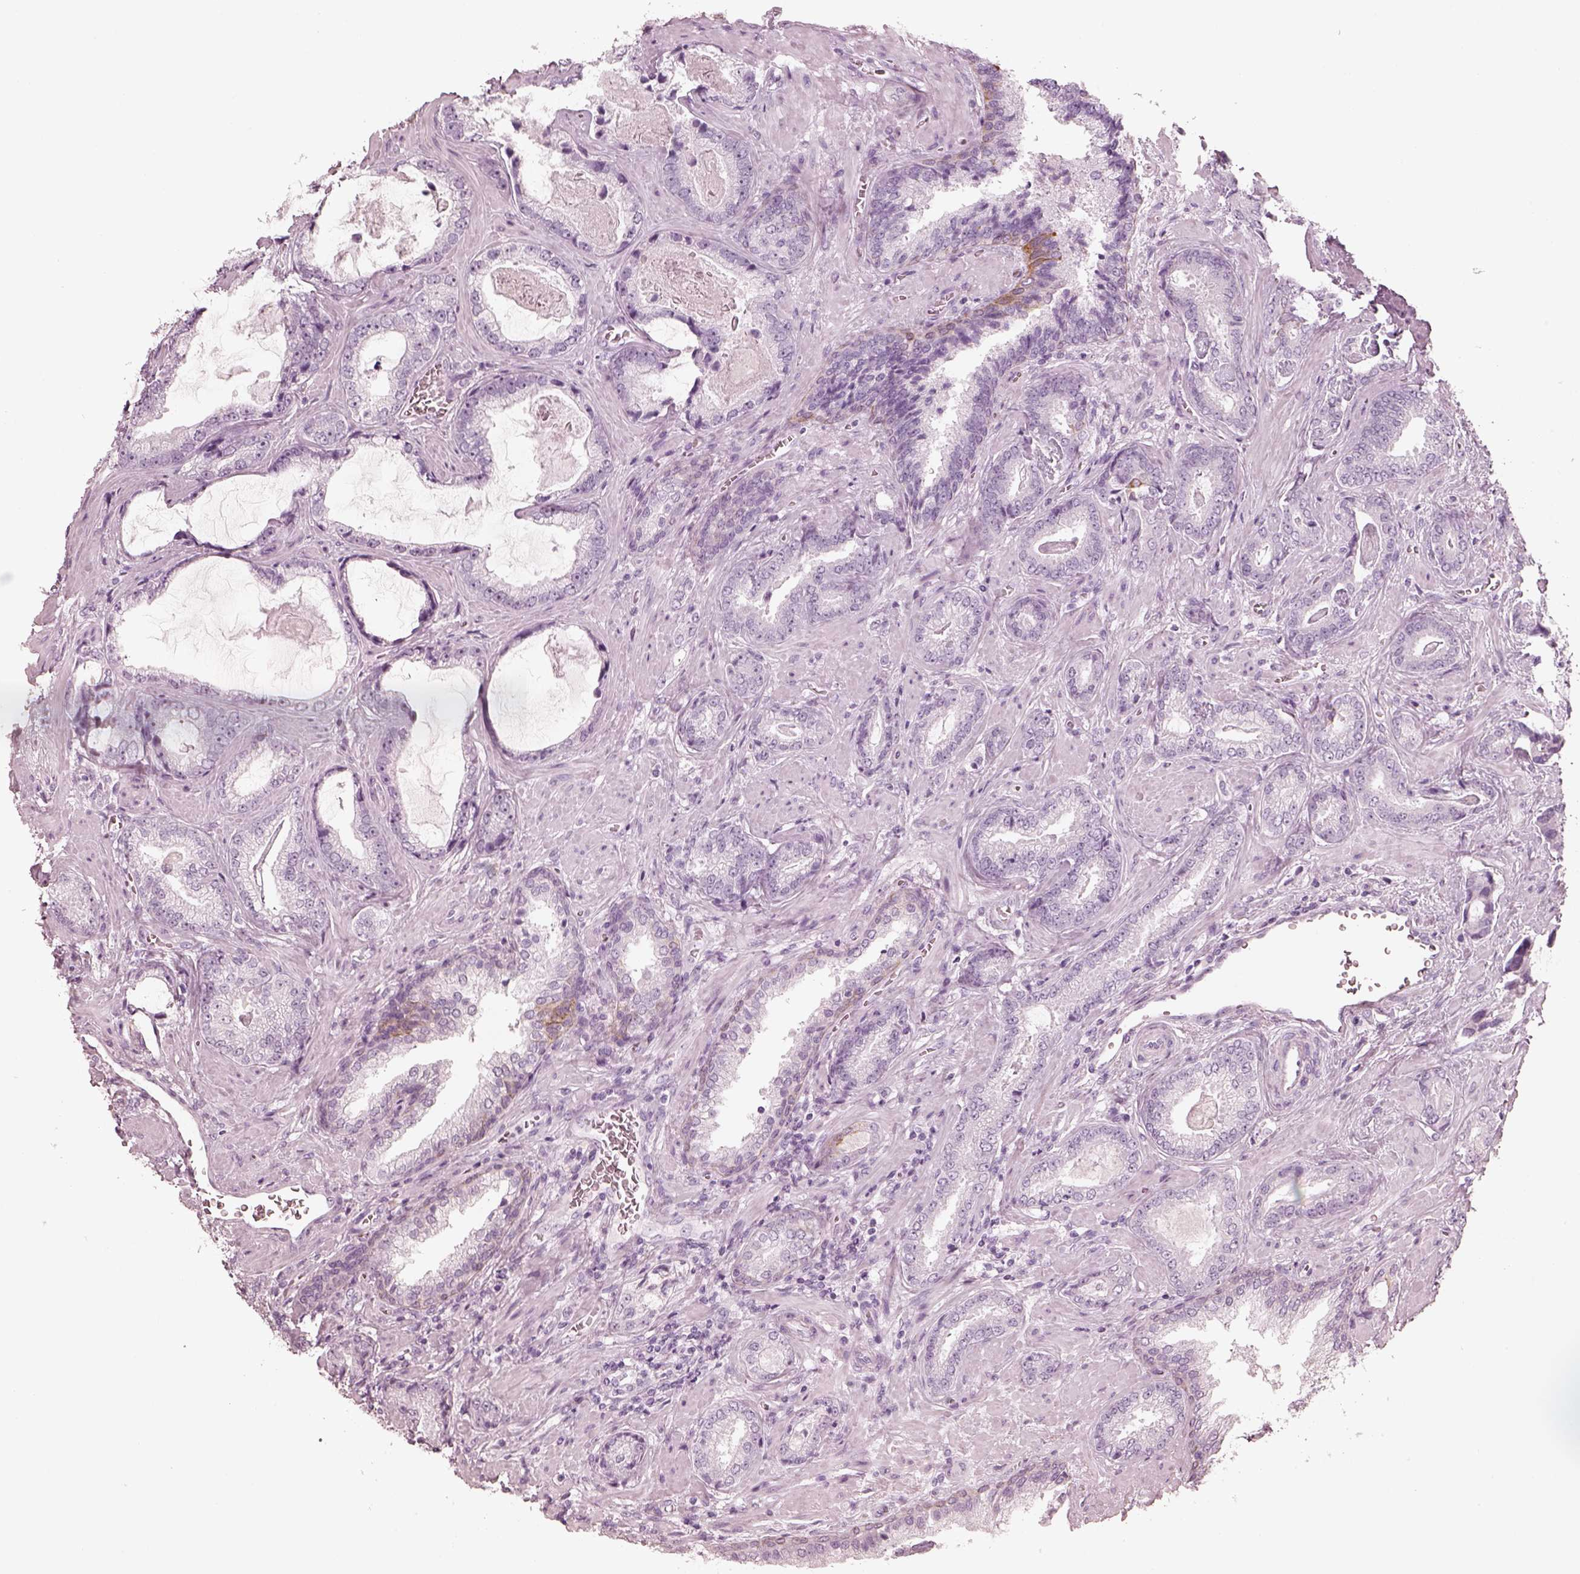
{"staining": {"intensity": "negative", "quantity": "none", "location": "none"}, "tissue": "prostate cancer", "cell_type": "Tumor cells", "image_type": "cancer", "snomed": [{"axis": "morphology", "description": "Adenocarcinoma, Low grade"}, {"axis": "topography", "description": "Prostate"}], "caption": "IHC of human prostate cancer exhibits no positivity in tumor cells. The staining is performed using DAB (3,3'-diaminobenzidine) brown chromogen with nuclei counter-stained in using hematoxylin.", "gene": "PON3", "patient": {"sex": "male", "age": 61}}